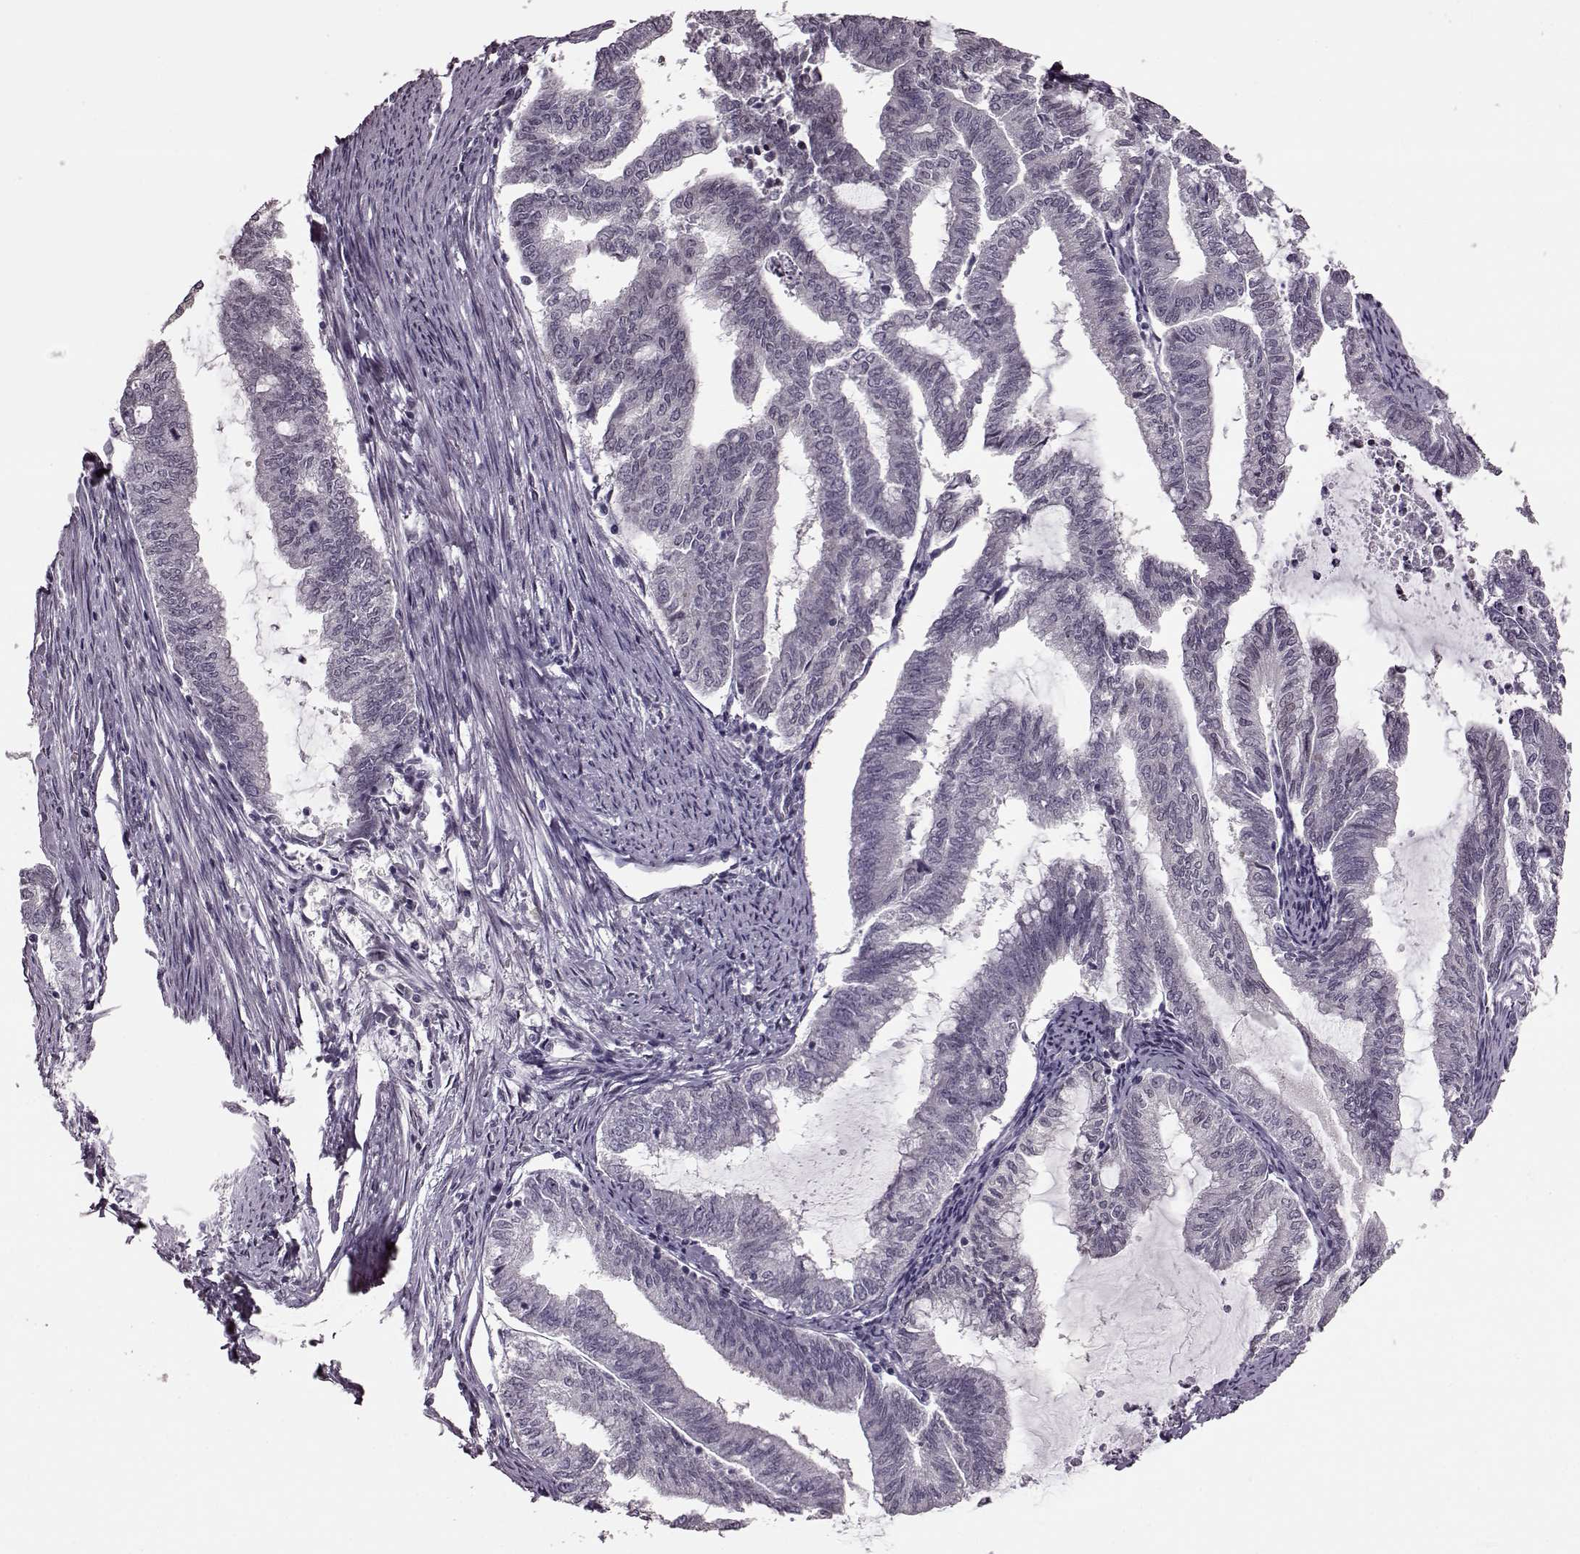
{"staining": {"intensity": "negative", "quantity": "none", "location": "none"}, "tissue": "endometrial cancer", "cell_type": "Tumor cells", "image_type": "cancer", "snomed": [{"axis": "morphology", "description": "Adenocarcinoma, NOS"}, {"axis": "topography", "description": "Endometrium"}], "caption": "Tumor cells show no significant protein staining in endometrial cancer.", "gene": "STX1B", "patient": {"sex": "female", "age": 79}}